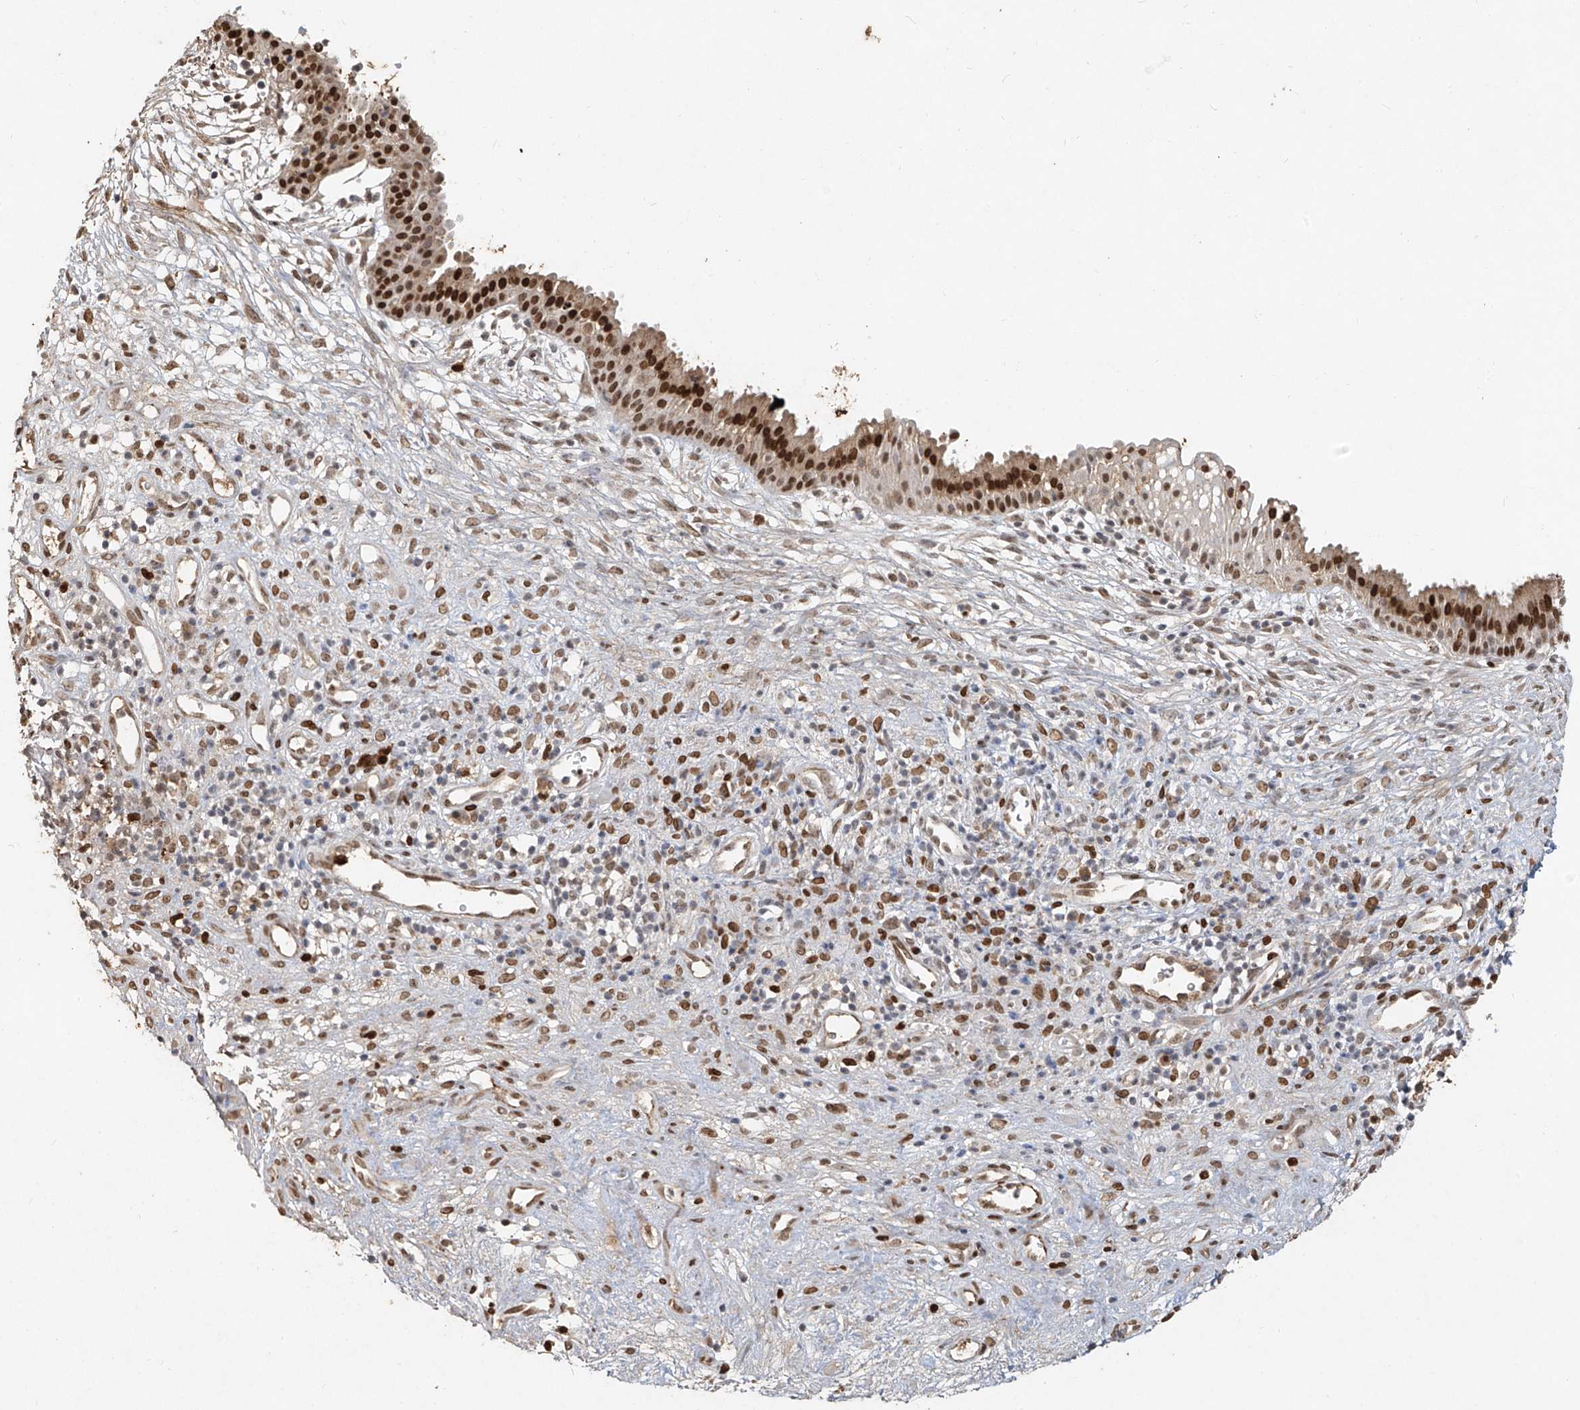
{"staining": {"intensity": "strong", "quantity": ">75%", "location": "nuclear"}, "tissue": "nasopharynx", "cell_type": "Respiratory epithelial cells", "image_type": "normal", "snomed": [{"axis": "morphology", "description": "Normal tissue, NOS"}, {"axis": "topography", "description": "Nasopharynx"}], "caption": "A high amount of strong nuclear staining is identified in about >75% of respiratory epithelial cells in benign nasopharynx. Using DAB (3,3'-diaminobenzidine) (brown) and hematoxylin (blue) stains, captured at high magnification using brightfield microscopy.", "gene": "ATRIP", "patient": {"sex": "male", "age": 22}}